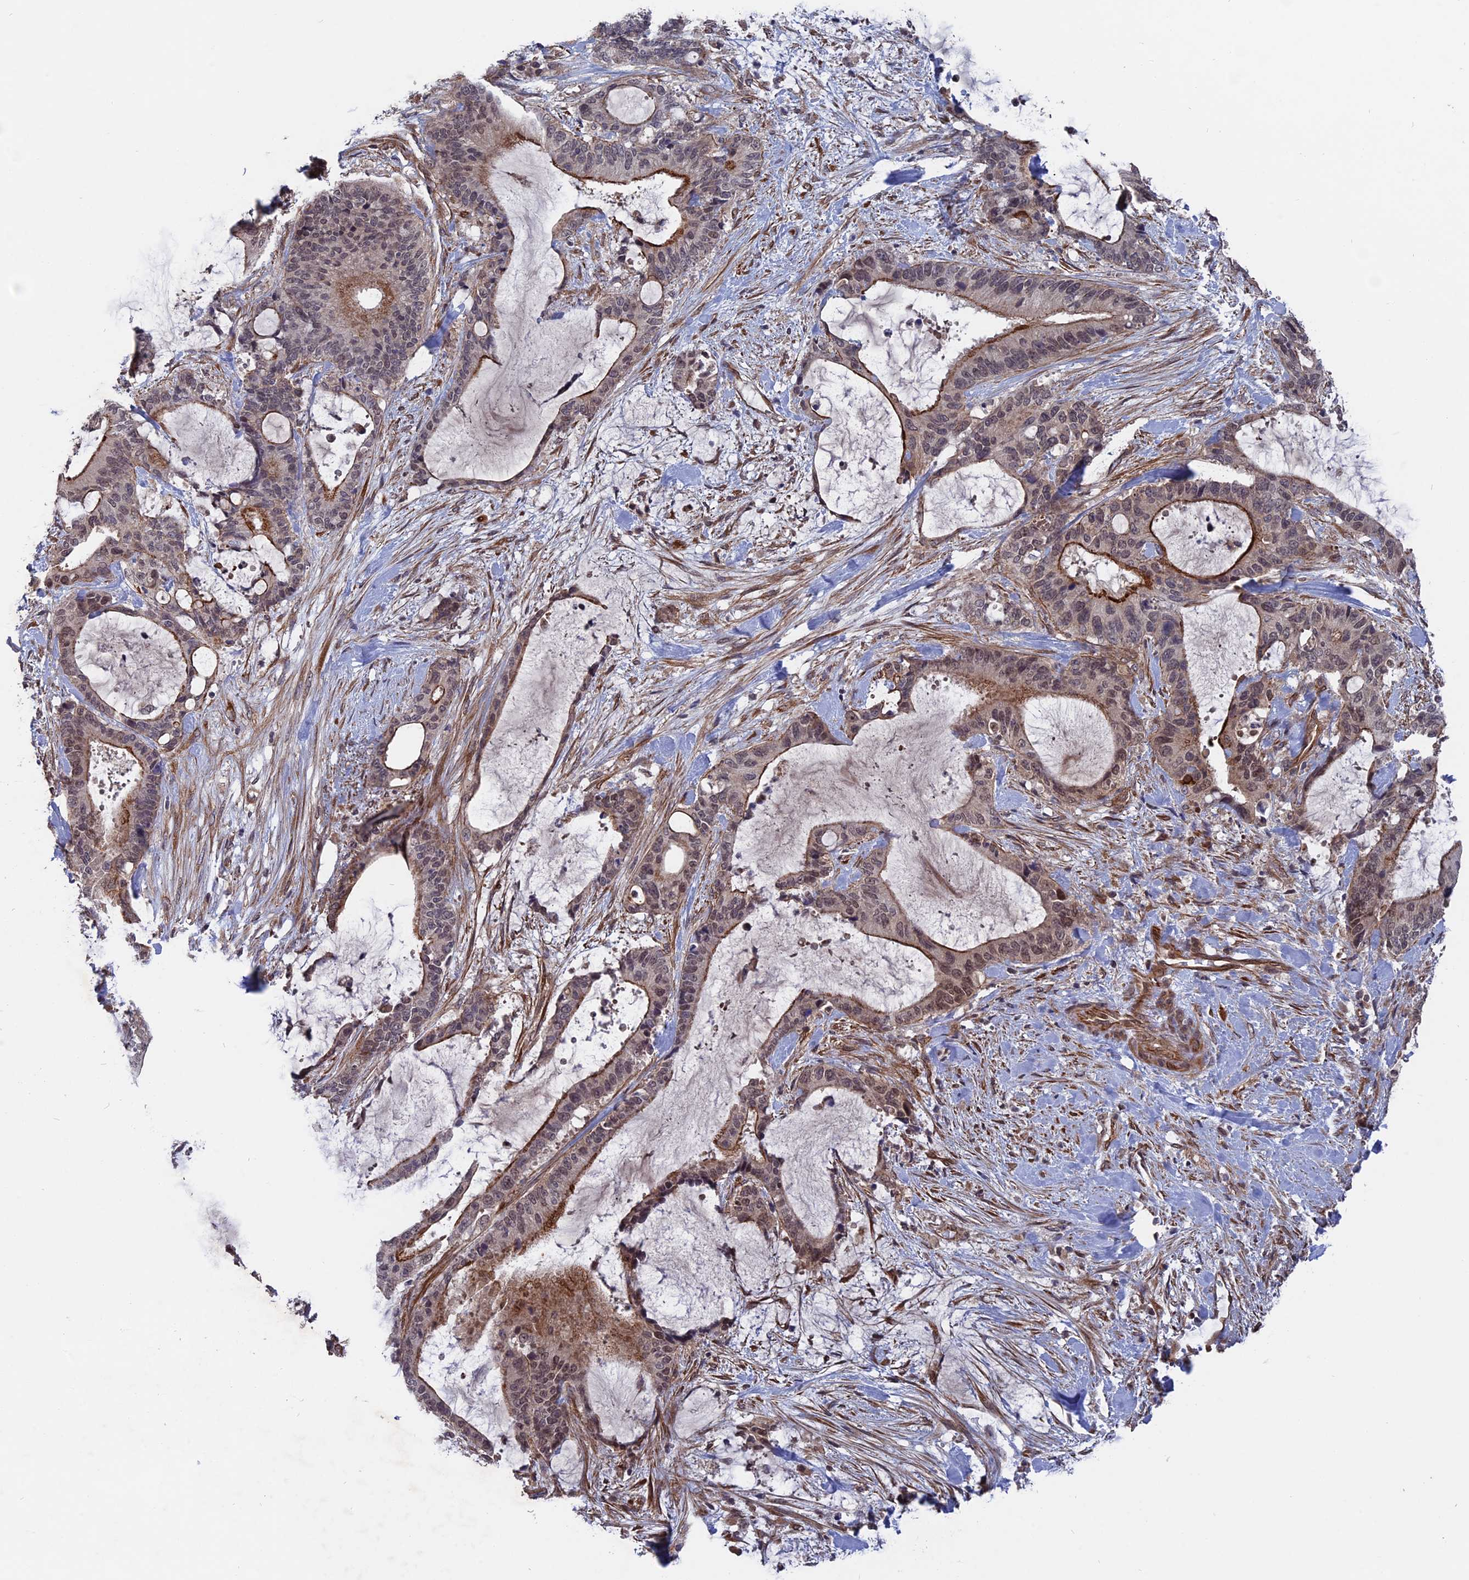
{"staining": {"intensity": "moderate", "quantity": "25%-75%", "location": "cytoplasmic/membranous,nuclear"}, "tissue": "liver cancer", "cell_type": "Tumor cells", "image_type": "cancer", "snomed": [{"axis": "morphology", "description": "Normal tissue, NOS"}, {"axis": "morphology", "description": "Cholangiocarcinoma"}, {"axis": "topography", "description": "Liver"}, {"axis": "topography", "description": "Peripheral nerve tissue"}], "caption": "Protein staining by immunohistochemistry displays moderate cytoplasmic/membranous and nuclear staining in about 25%-75% of tumor cells in liver cancer (cholangiocarcinoma). (Brightfield microscopy of DAB IHC at high magnification).", "gene": "NOSIP", "patient": {"sex": "female", "age": 73}}